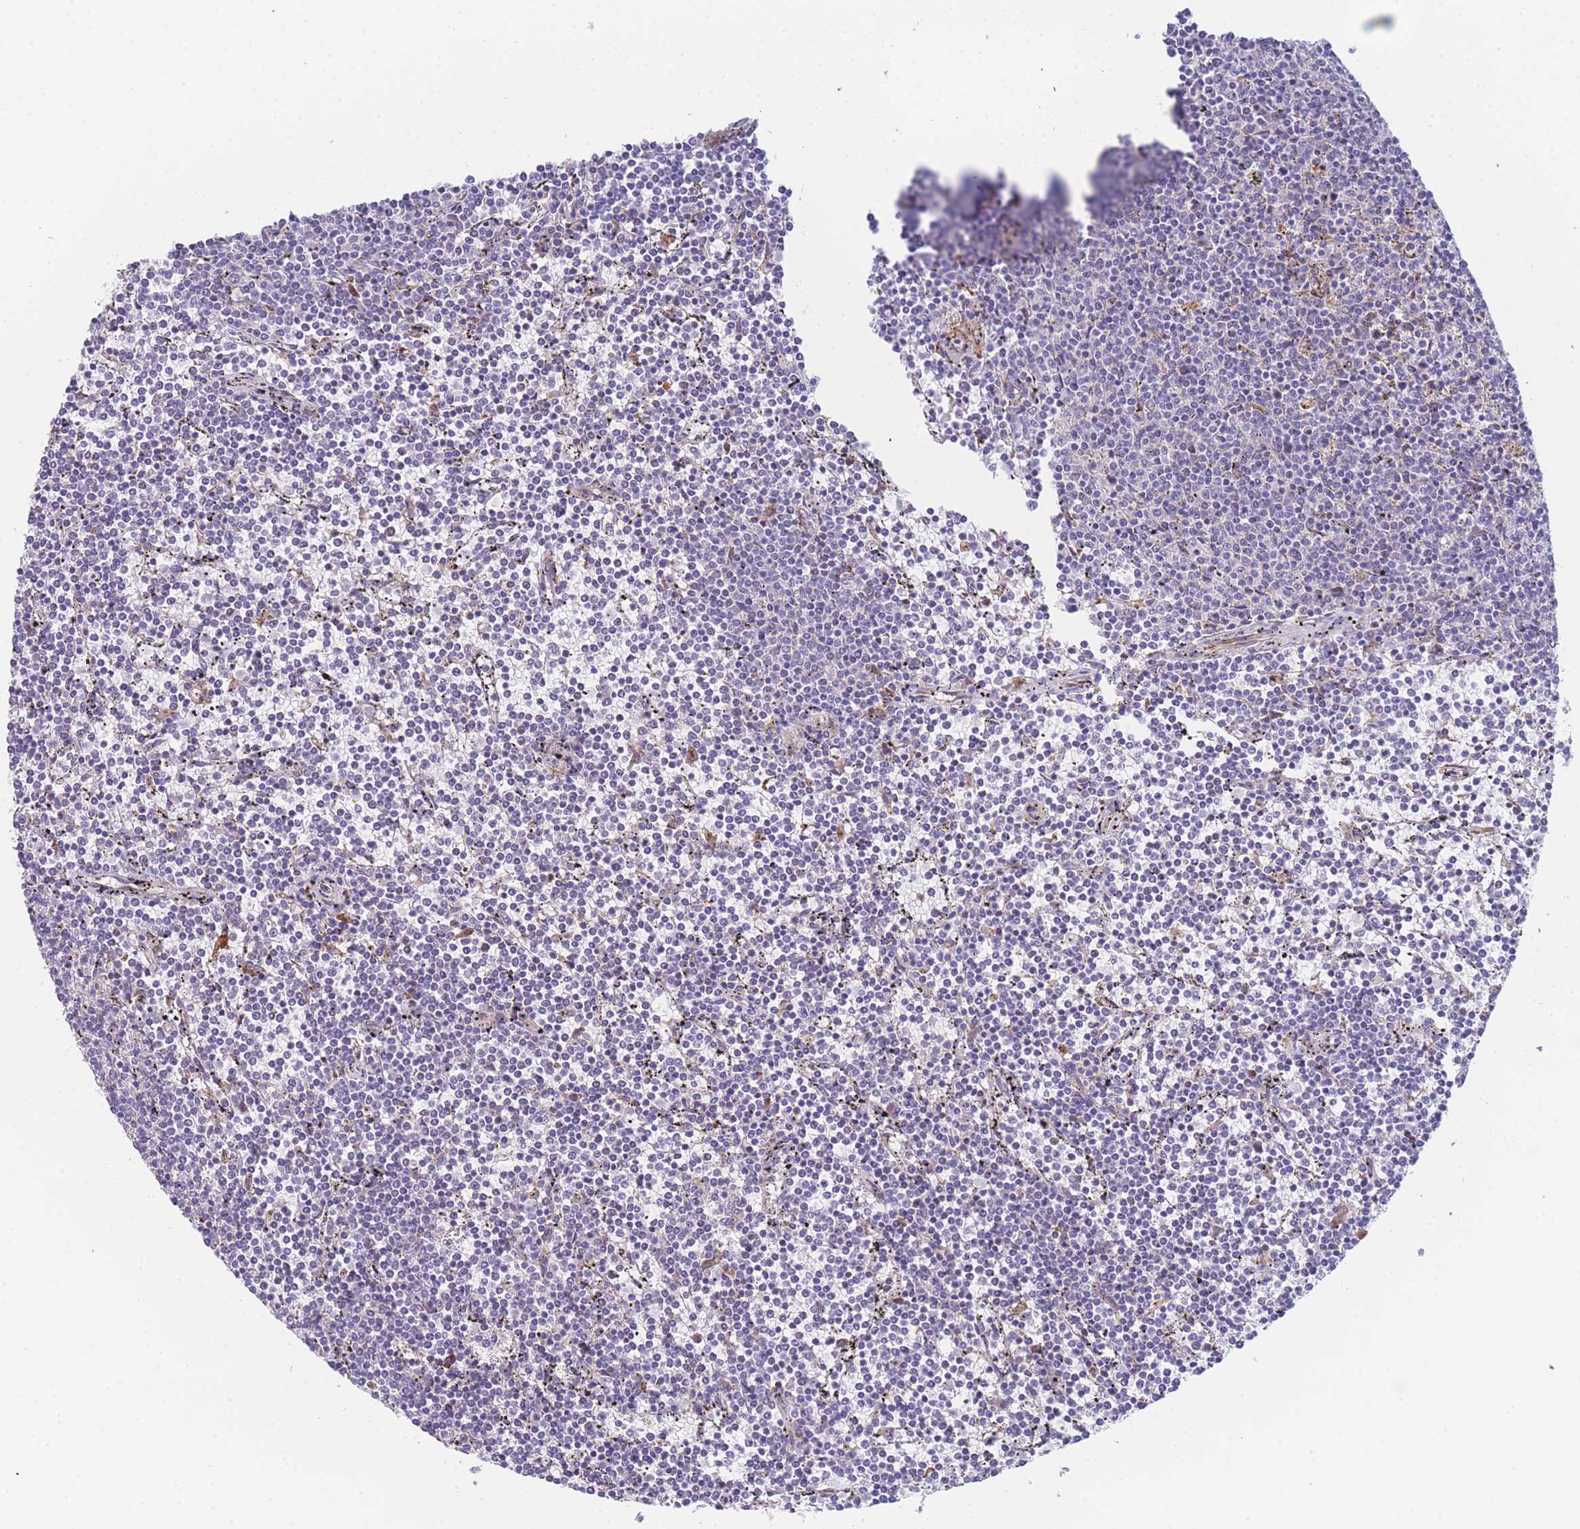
{"staining": {"intensity": "negative", "quantity": "none", "location": "none"}, "tissue": "lymphoma", "cell_type": "Tumor cells", "image_type": "cancer", "snomed": [{"axis": "morphology", "description": "Malignant lymphoma, non-Hodgkin's type, Low grade"}, {"axis": "topography", "description": "Spleen"}], "caption": "There is no significant expression in tumor cells of lymphoma.", "gene": "ZNF510", "patient": {"sex": "female", "age": 50}}